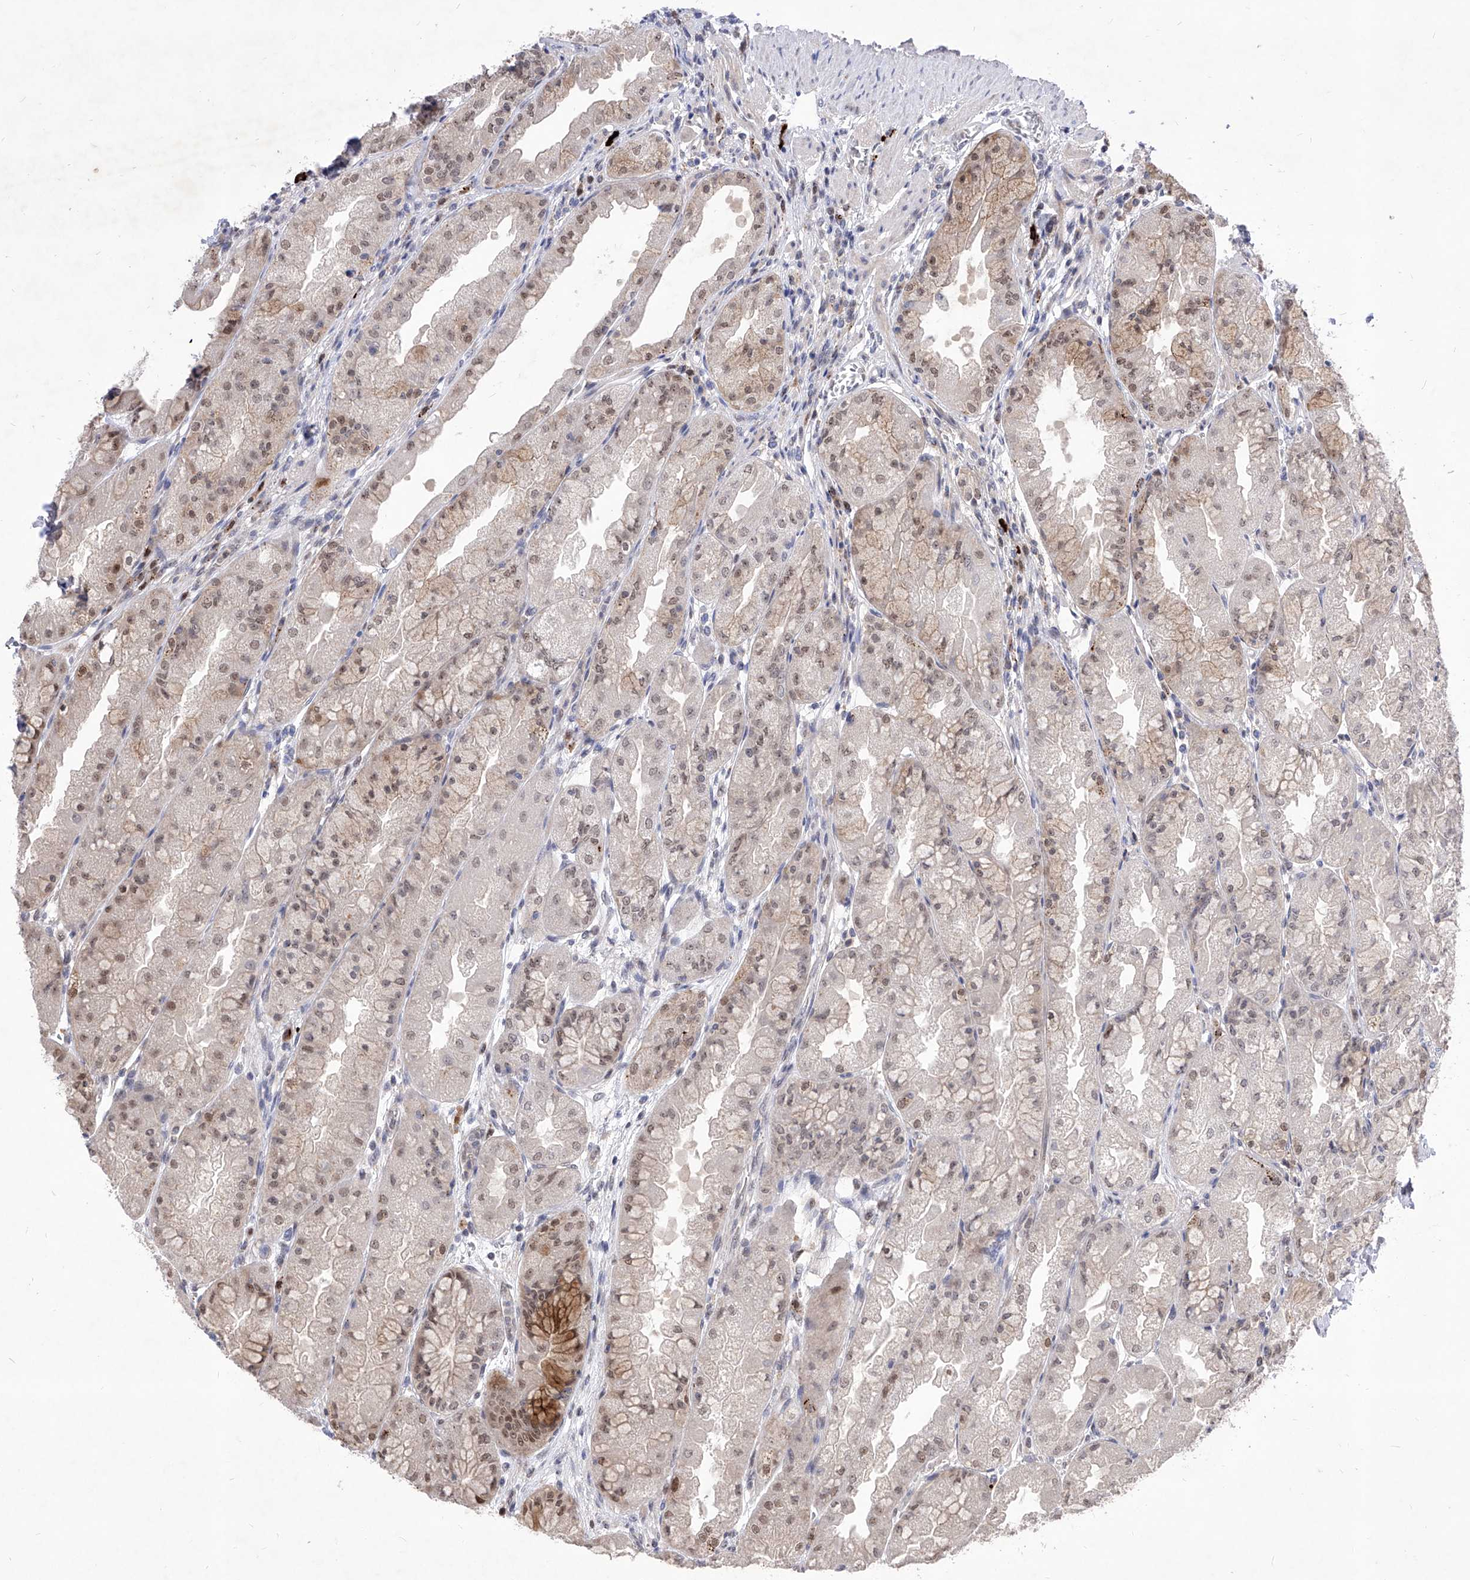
{"staining": {"intensity": "moderate", "quantity": "<25%", "location": "cytoplasmic/membranous,nuclear"}, "tissue": "stomach", "cell_type": "Glandular cells", "image_type": "normal", "snomed": [{"axis": "morphology", "description": "Normal tissue, NOS"}, {"axis": "topography", "description": "Stomach, upper"}], "caption": "Protein staining of benign stomach demonstrates moderate cytoplasmic/membranous,nuclear expression in about <25% of glandular cells. Nuclei are stained in blue.", "gene": "LGR4", "patient": {"sex": "male", "age": 47}}